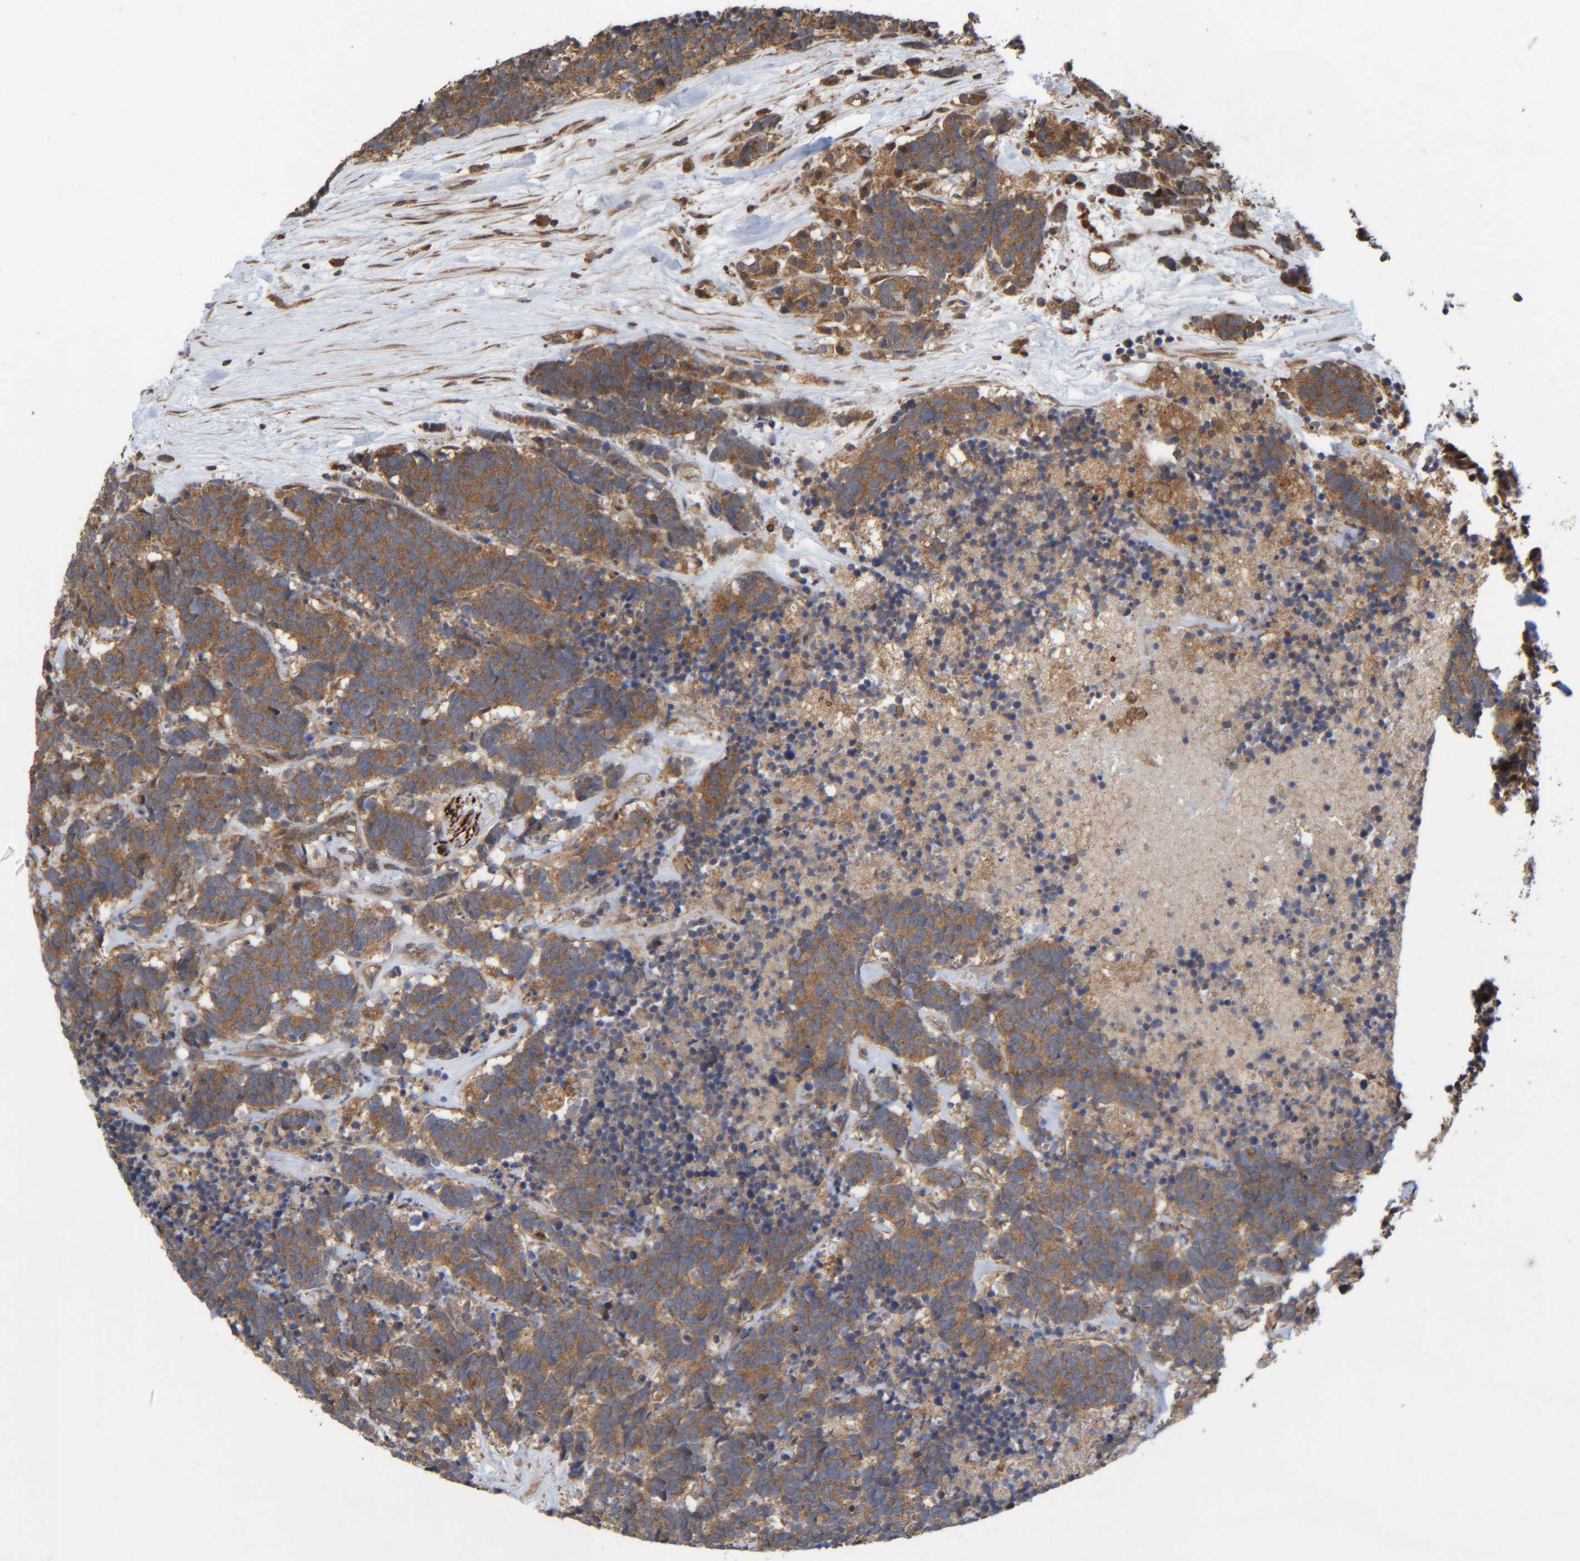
{"staining": {"intensity": "moderate", "quantity": ">75%", "location": "cytoplasmic/membranous"}, "tissue": "carcinoid", "cell_type": "Tumor cells", "image_type": "cancer", "snomed": [{"axis": "morphology", "description": "Carcinoma, NOS"}, {"axis": "morphology", "description": "Carcinoid, malignant, NOS"}, {"axis": "topography", "description": "Urinary bladder"}], "caption": "High-magnification brightfield microscopy of carcinoid stained with DAB (3,3'-diaminobenzidine) (brown) and counterstained with hematoxylin (blue). tumor cells exhibit moderate cytoplasmic/membranous expression is identified in about>75% of cells. Using DAB (3,3'-diaminobenzidine) (brown) and hematoxylin (blue) stains, captured at high magnification using brightfield microscopy.", "gene": "CCDC57", "patient": {"sex": "male", "age": 57}}